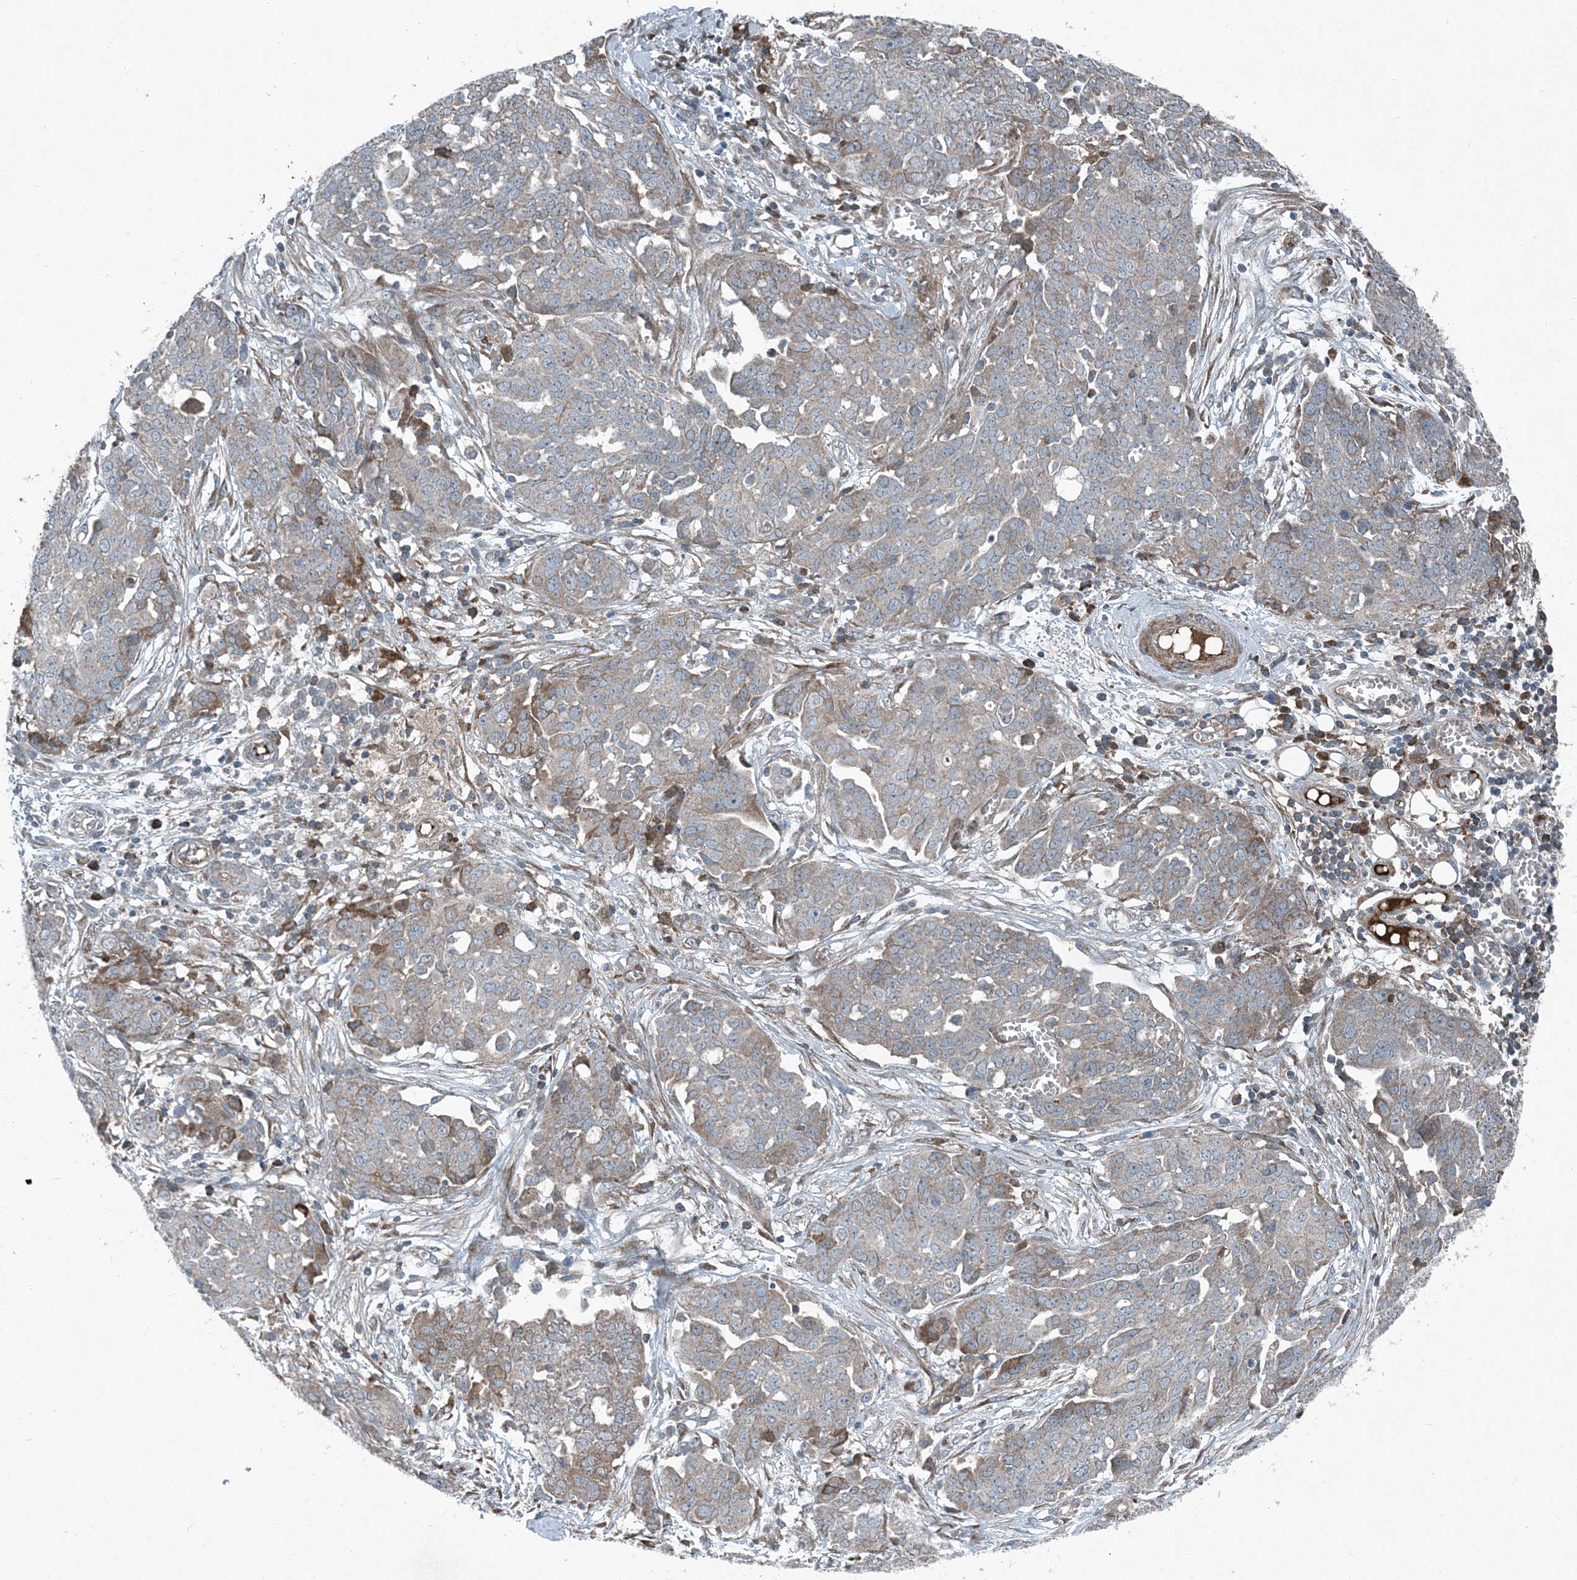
{"staining": {"intensity": "weak", "quantity": "<25%", "location": "cytoplasmic/membranous"}, "tissue": "ovarian cancer", "cell_type": "Tumor cells", "image_type": "cancer", "snomed": [{"axis": "morphology", "description": "Cystadenocarcinoma, serous, NOS"}, {"axis": "topography", "description": "Soft tissue"}, {"axis": "topography", "description": "Ovary"}], "caption": "Ovarian cancer was stained to show a protein in brown. There is no significant positivity in tumor cells.", "gene": "APOM", "patient": {"sex": "female", "age": 57}}